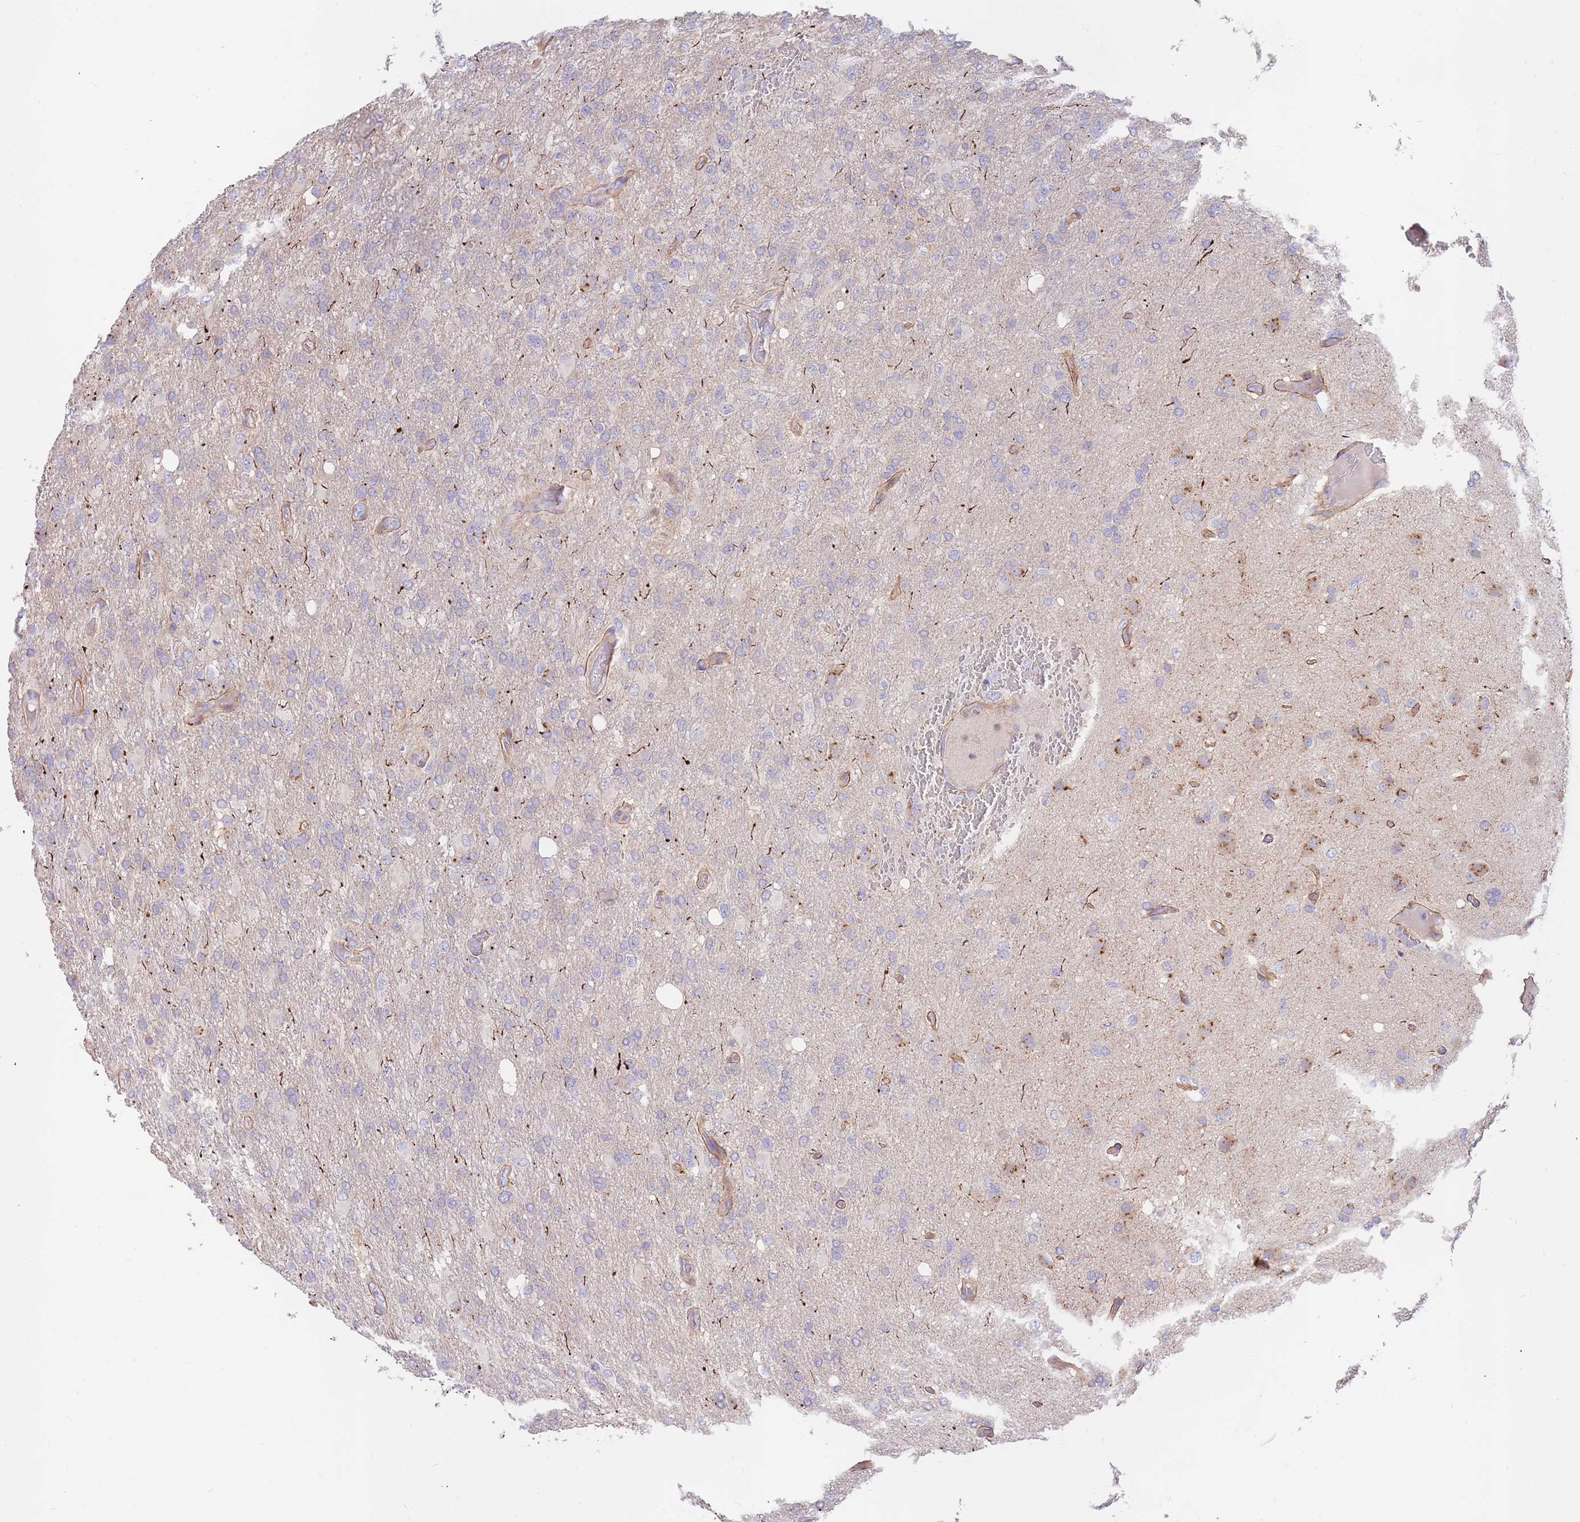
{"staining": {"intensity": "negative", "quantity": "none", "location": "none"}, "tissue": "glioma", "cell_type": "Tumor cells", "image_type": "cancer", "snomed": [{"axis": "morphology", "description": "Glioma, malignant, High grade"}, {"axis": "topography", "description": "Brain"}], "caption": "Tumor cells are negative for protein expression in human glioma.", "gene": "BORCS5", "patient": {"sex": "female", "age": 74}}